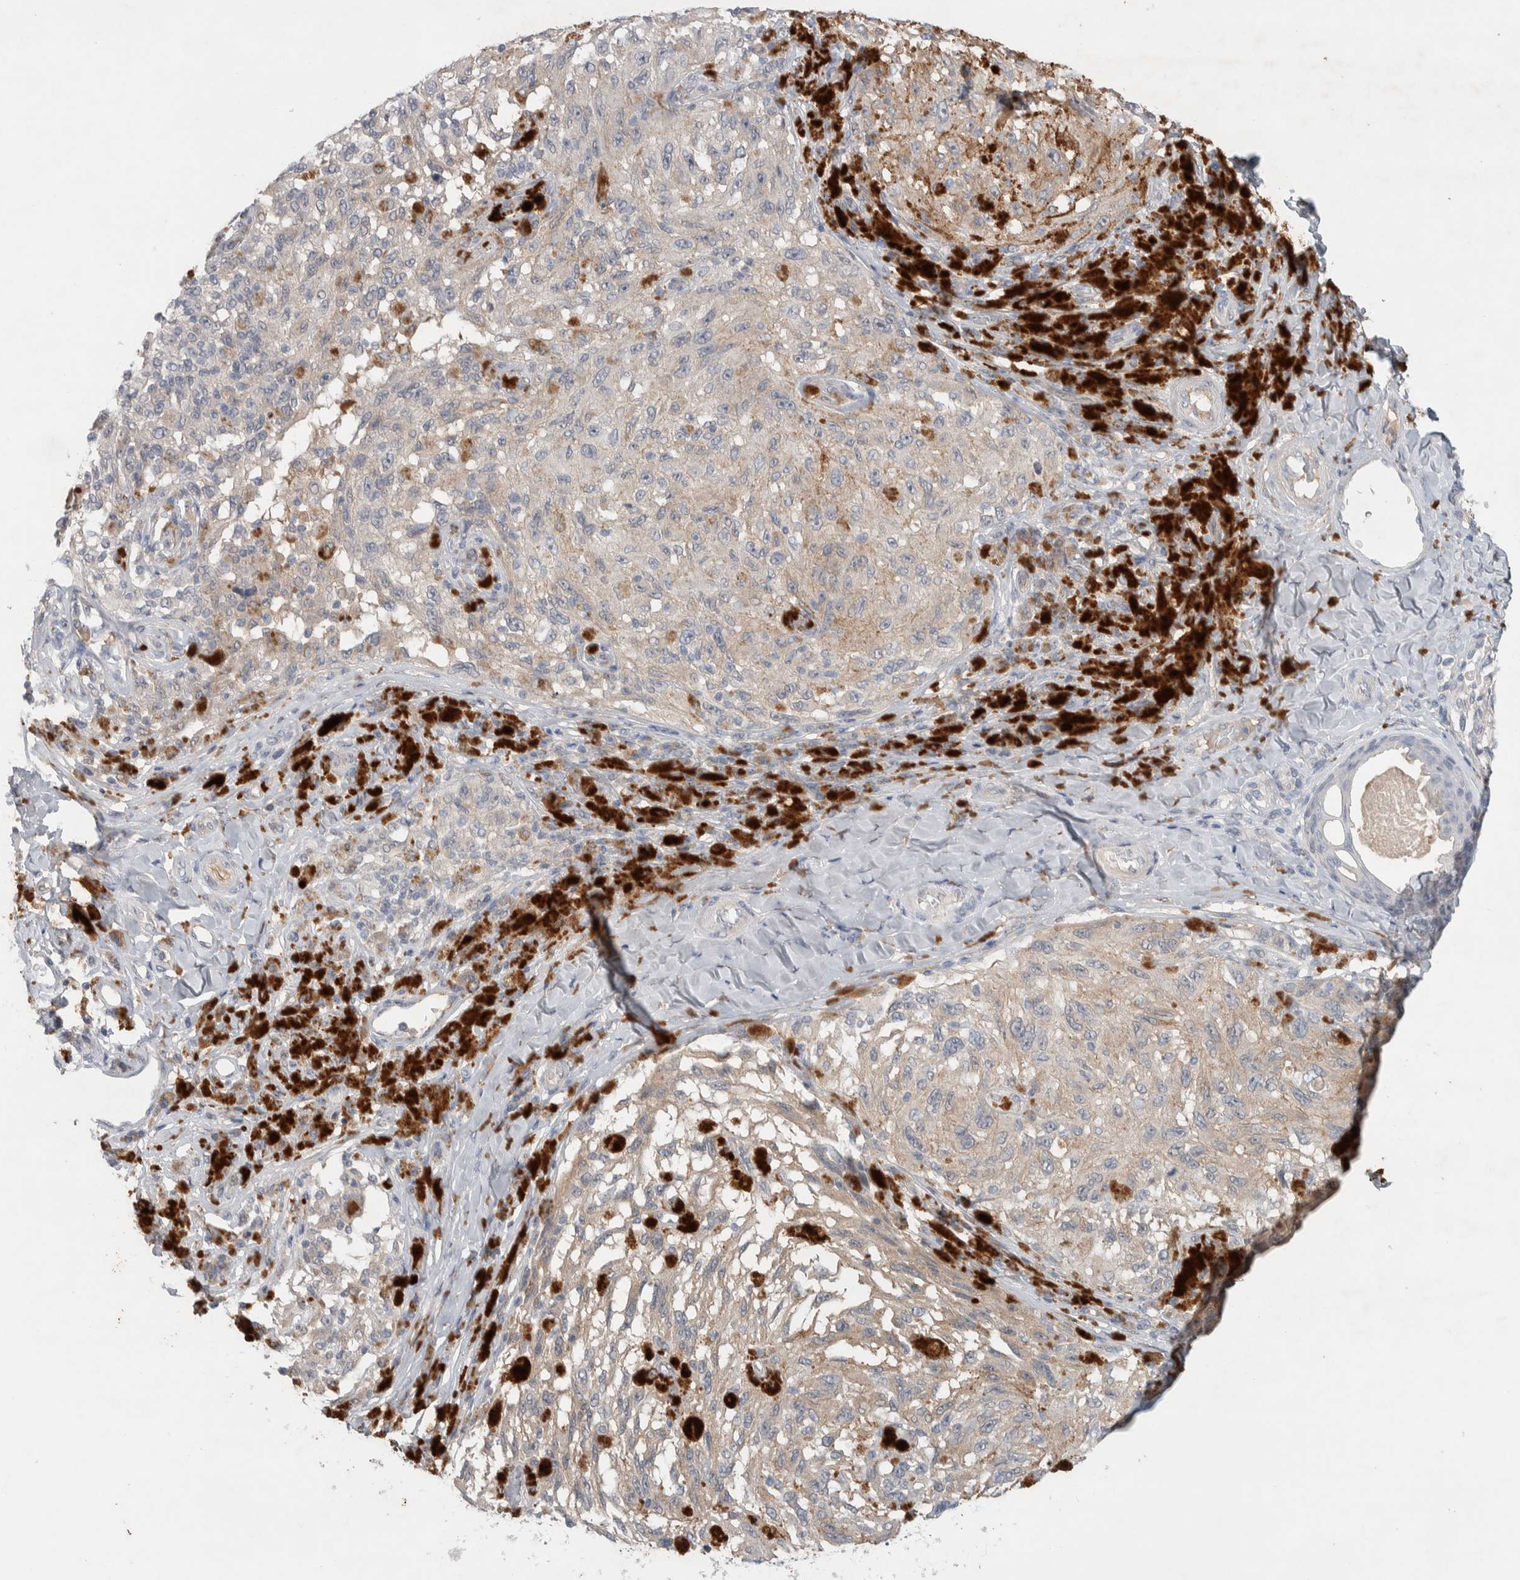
{"staining": {"intensity": "weak", "quantity": ">75%", "location": "cytoplasmic/membranous"}, "tissue": "melanoma", "cell_type": "Tumor cells", "image_type": "cancer", "snomed": [{"axis": "morphology", "description": "Malignant melanoma, NOS"}, {"axis": "topography", "description": "Skin"}], "caption": "Immunohistochemical staining of malignant melanoma reveals low levels of weak cytoplasmic/membranous protein expression in about >75% of tumor cells.", "gene": "DEPTOR", "patient": {"sex": "female", "age": 73}}